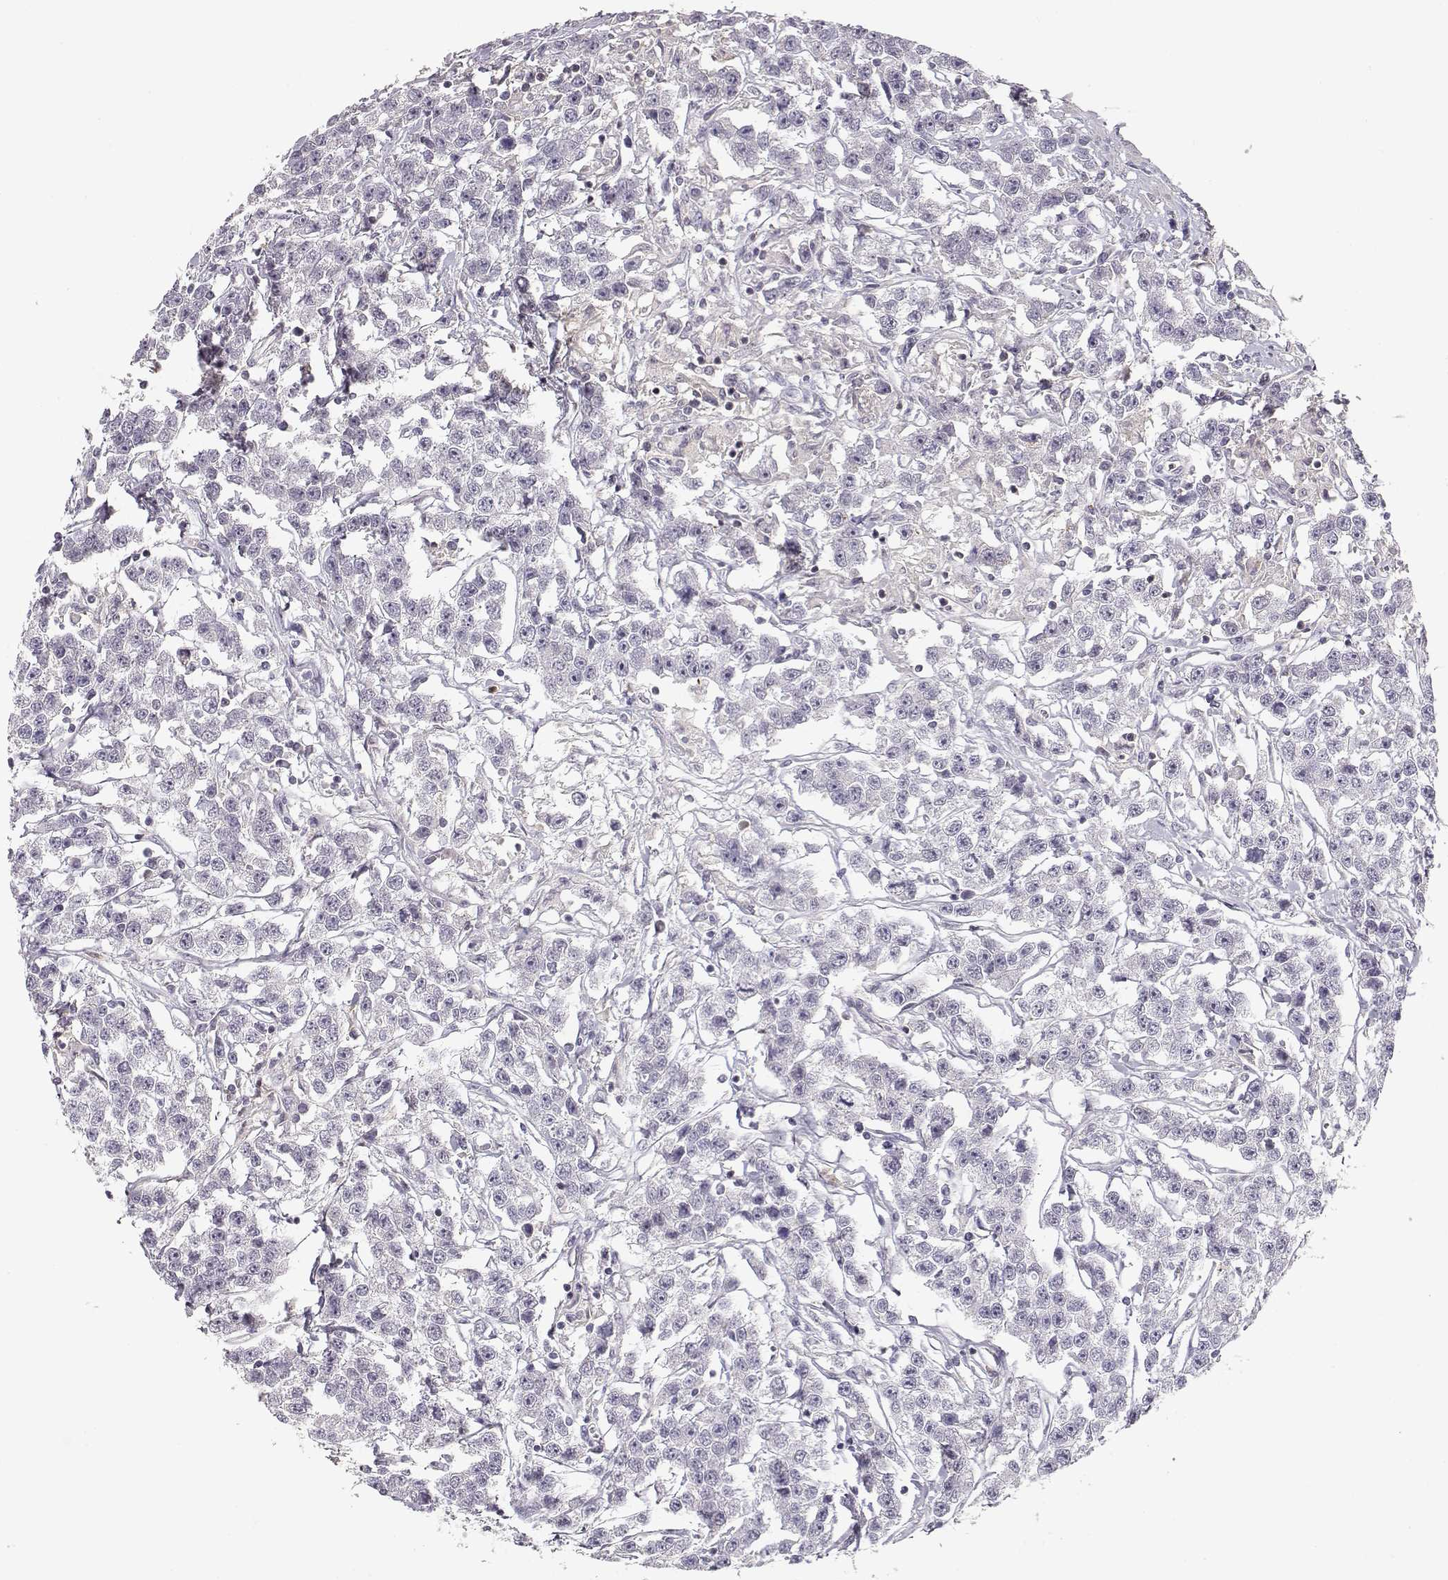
{"staining": {"intensity": "negative", "quantity": "none", "location": "none"}, "tissue": "testis cancer", "cell_type": "Tumor cells", "image_type": "cancer", "snomed": [{"axis": "morphology", "description": "Seminoma, NOS"}, {"axis": "topography", "description": "Testis"}], "caption": "Immunohistochemistry histopathology image of testis cancer (seminoma) stained for a protein (brown), which demonstrates no expression in tumor cells. Nuclei are stained in blue.", "gene": "VAV1", "patient": {"sex": "male", "age": 59}}